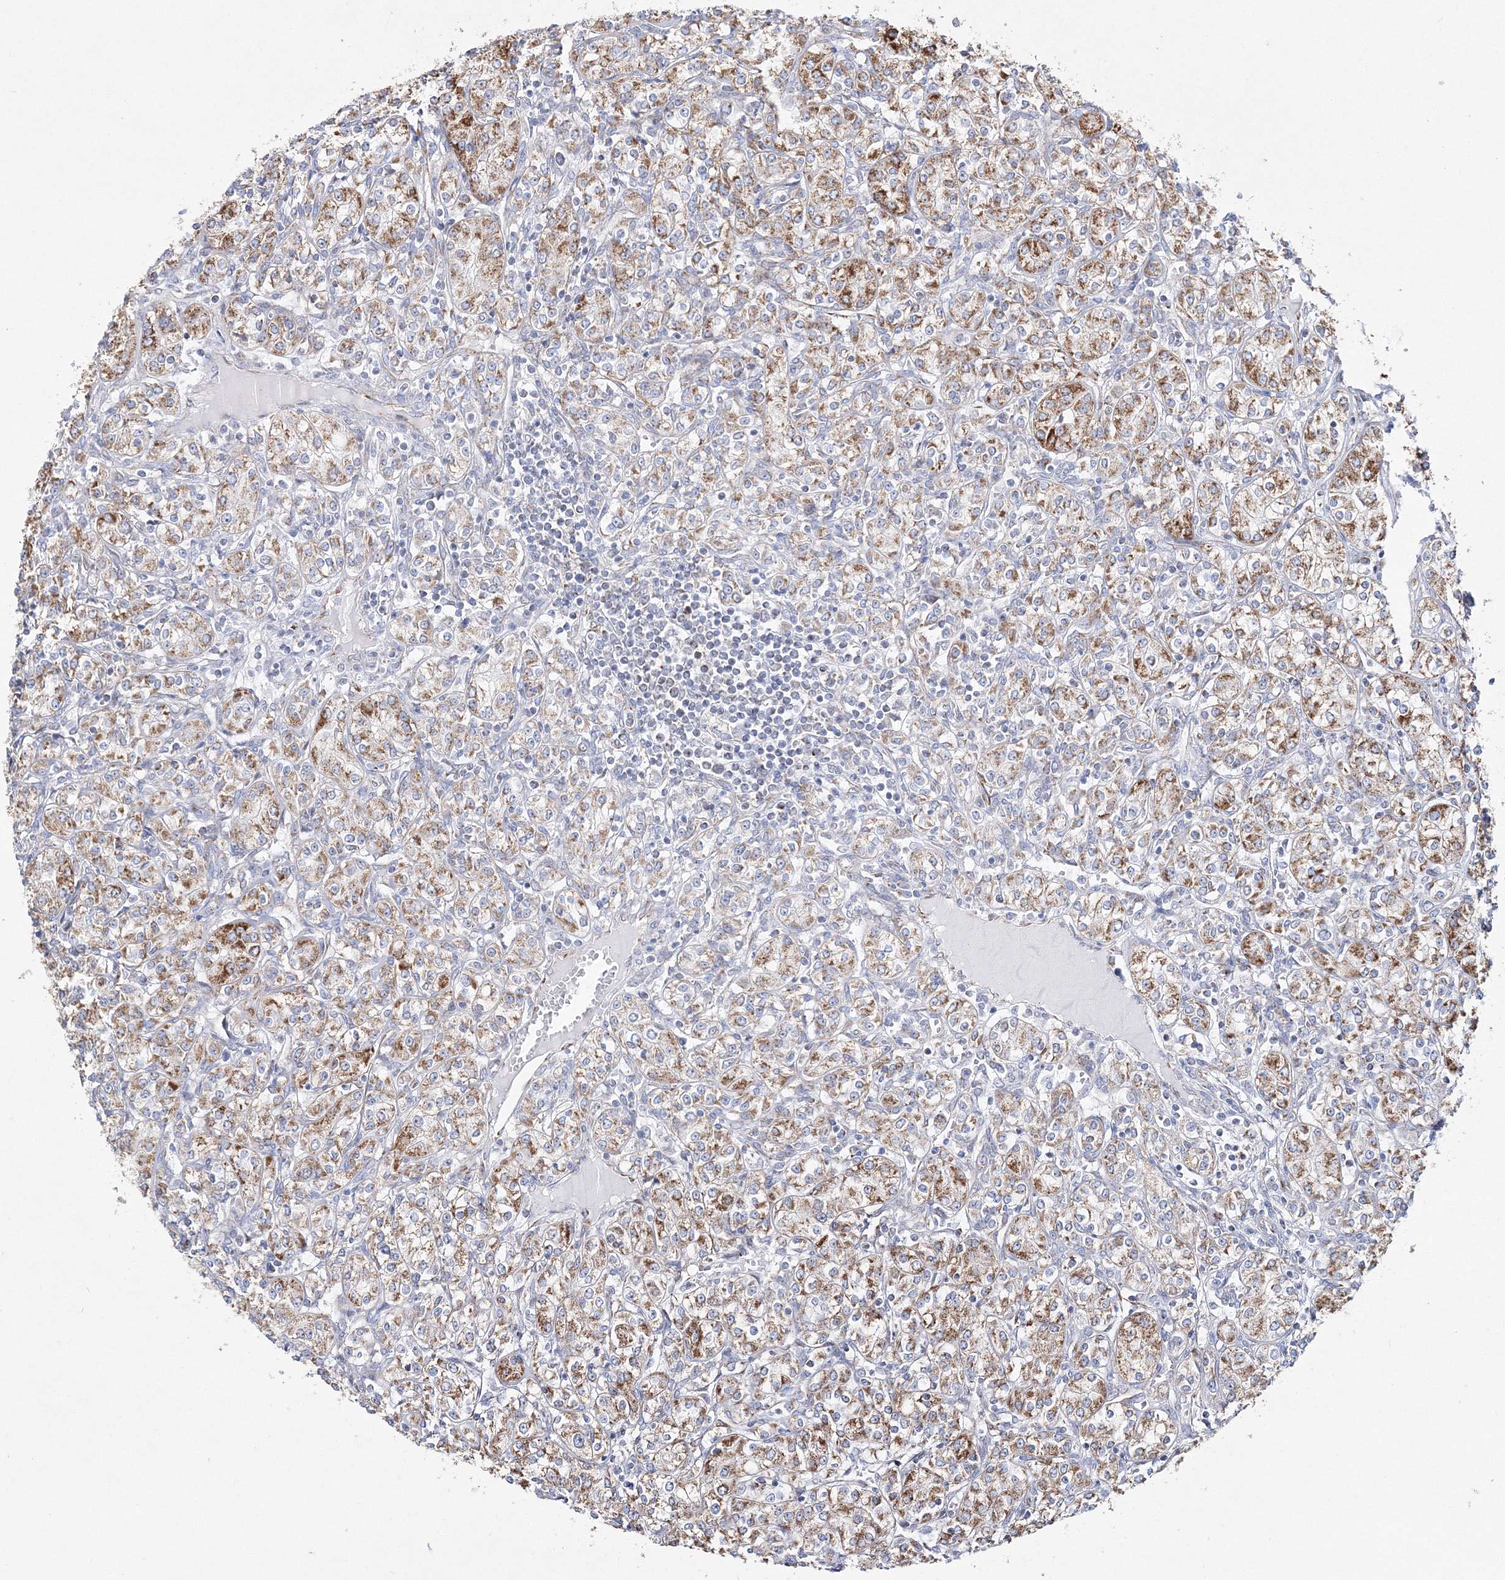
{"staining": {"intensity": "moderate", "quantity": ">75%", "location": "cytoplasmic/membranous"}, "tissue": "renal cancer", "cell_type": "Tumor cells", "image_type": "cancer", "snomed": [{"axis": "morphology", "description": "Adenocarcinoma, NOS"}, {"axis": "topography", "description": "Kidney"}], "caption": "Renal adenocarcinoma stained with a protein marker reveals moderate staining in tumor cells.", "gene": "HIBCH", "patient": {"sex": "male", "age": 77}}